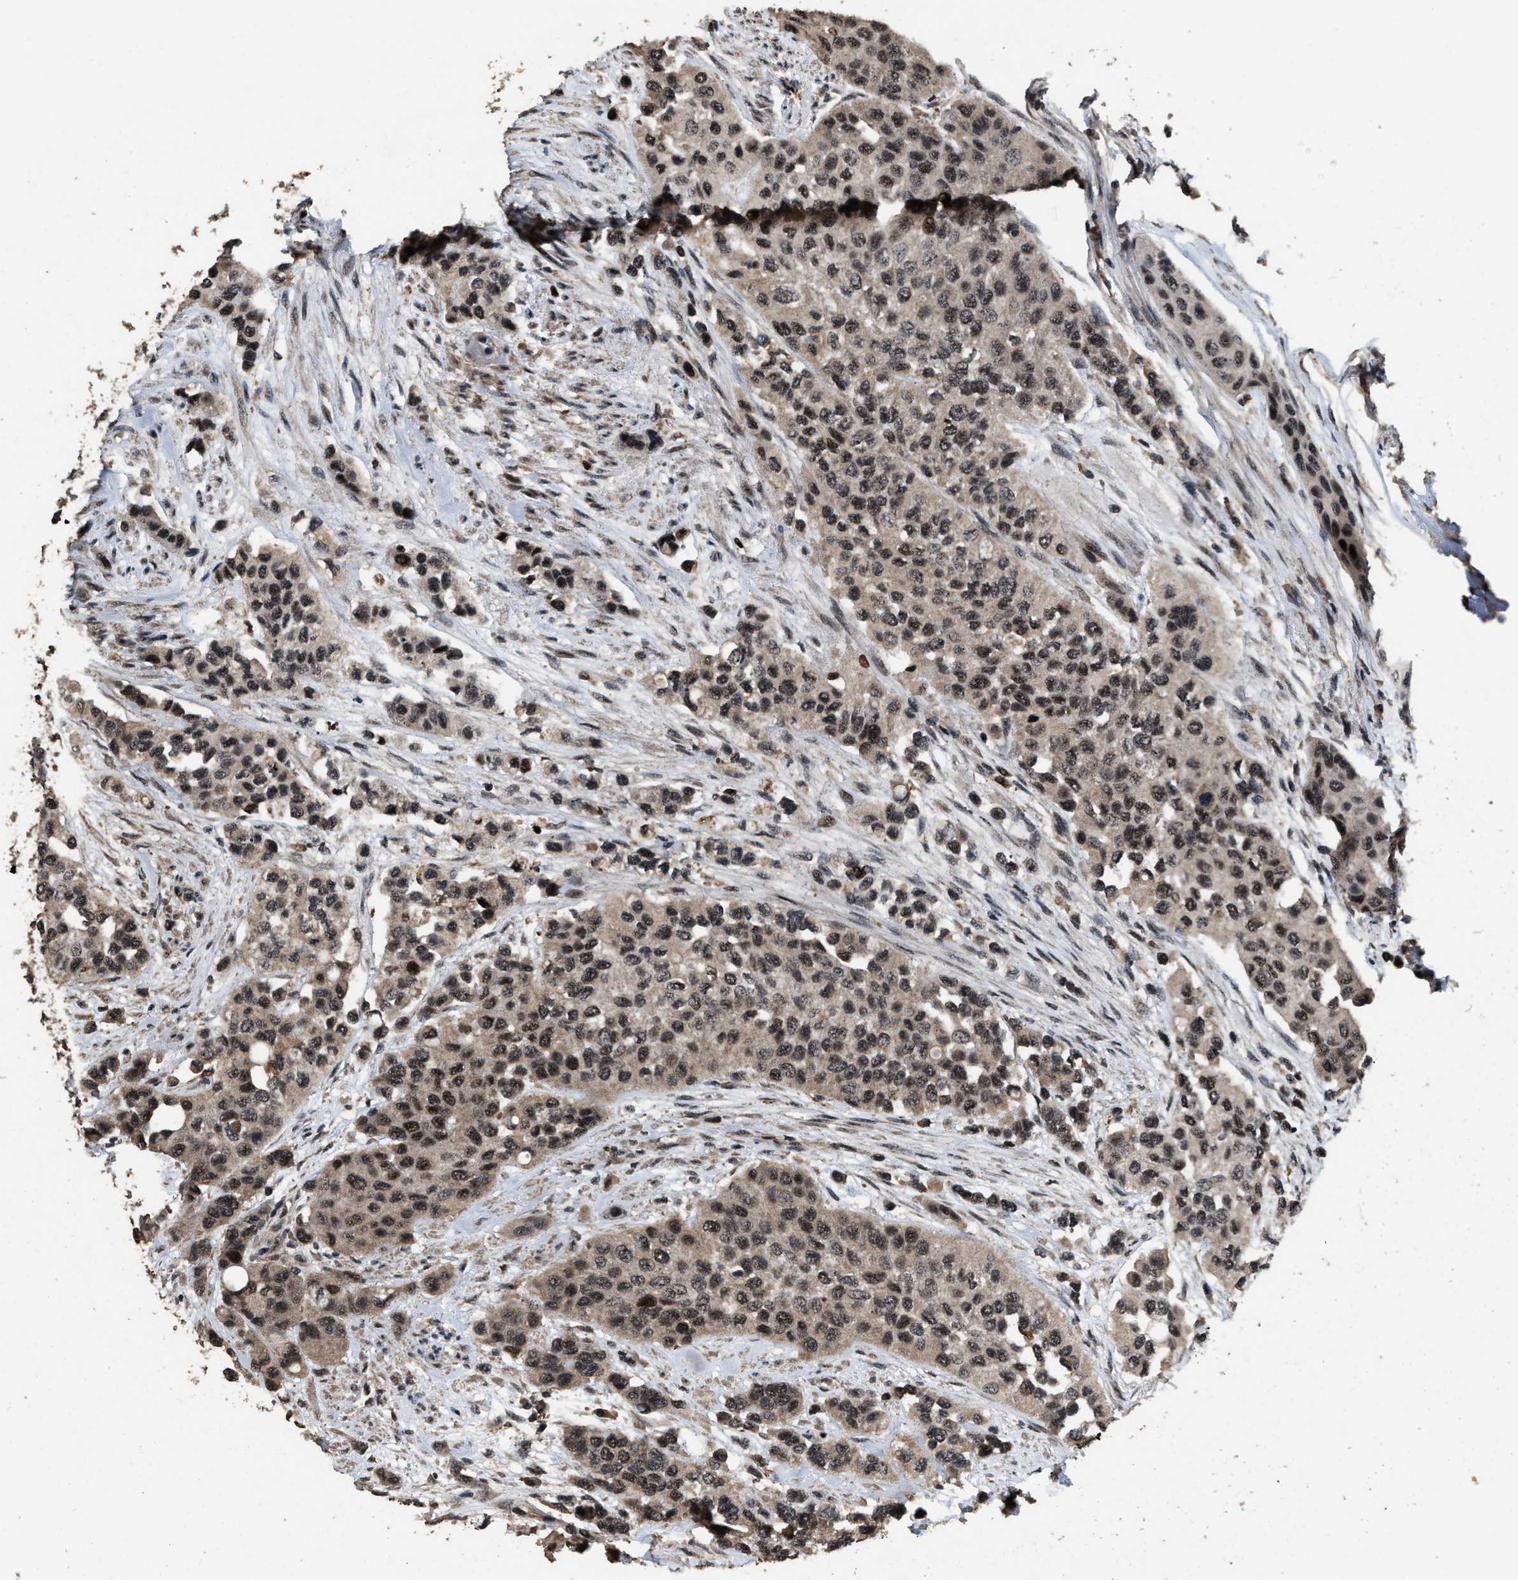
{"staining": {"intensity": "moderate", "quantity": ">75%", "location": "cytoplasmic/membranous,nuclear"}, "tissue": "urothelial cancer", "cell_type": "Tumor cells", "image_type": "cancer", "snomed": [{"axis": "morphology", "description": "Urothelial carcinoma, High grade"}, {"axis": "topography", "description": "Urinary bladder"}], "caption": "Urothelial cancer stained with a brown dye shows moderate cytoplasmic/membranous and nuclear positive positivity in about >75% of tumor cells.", "gene": "HAUS6", "patient": {"sex": "female", "age": 56}}